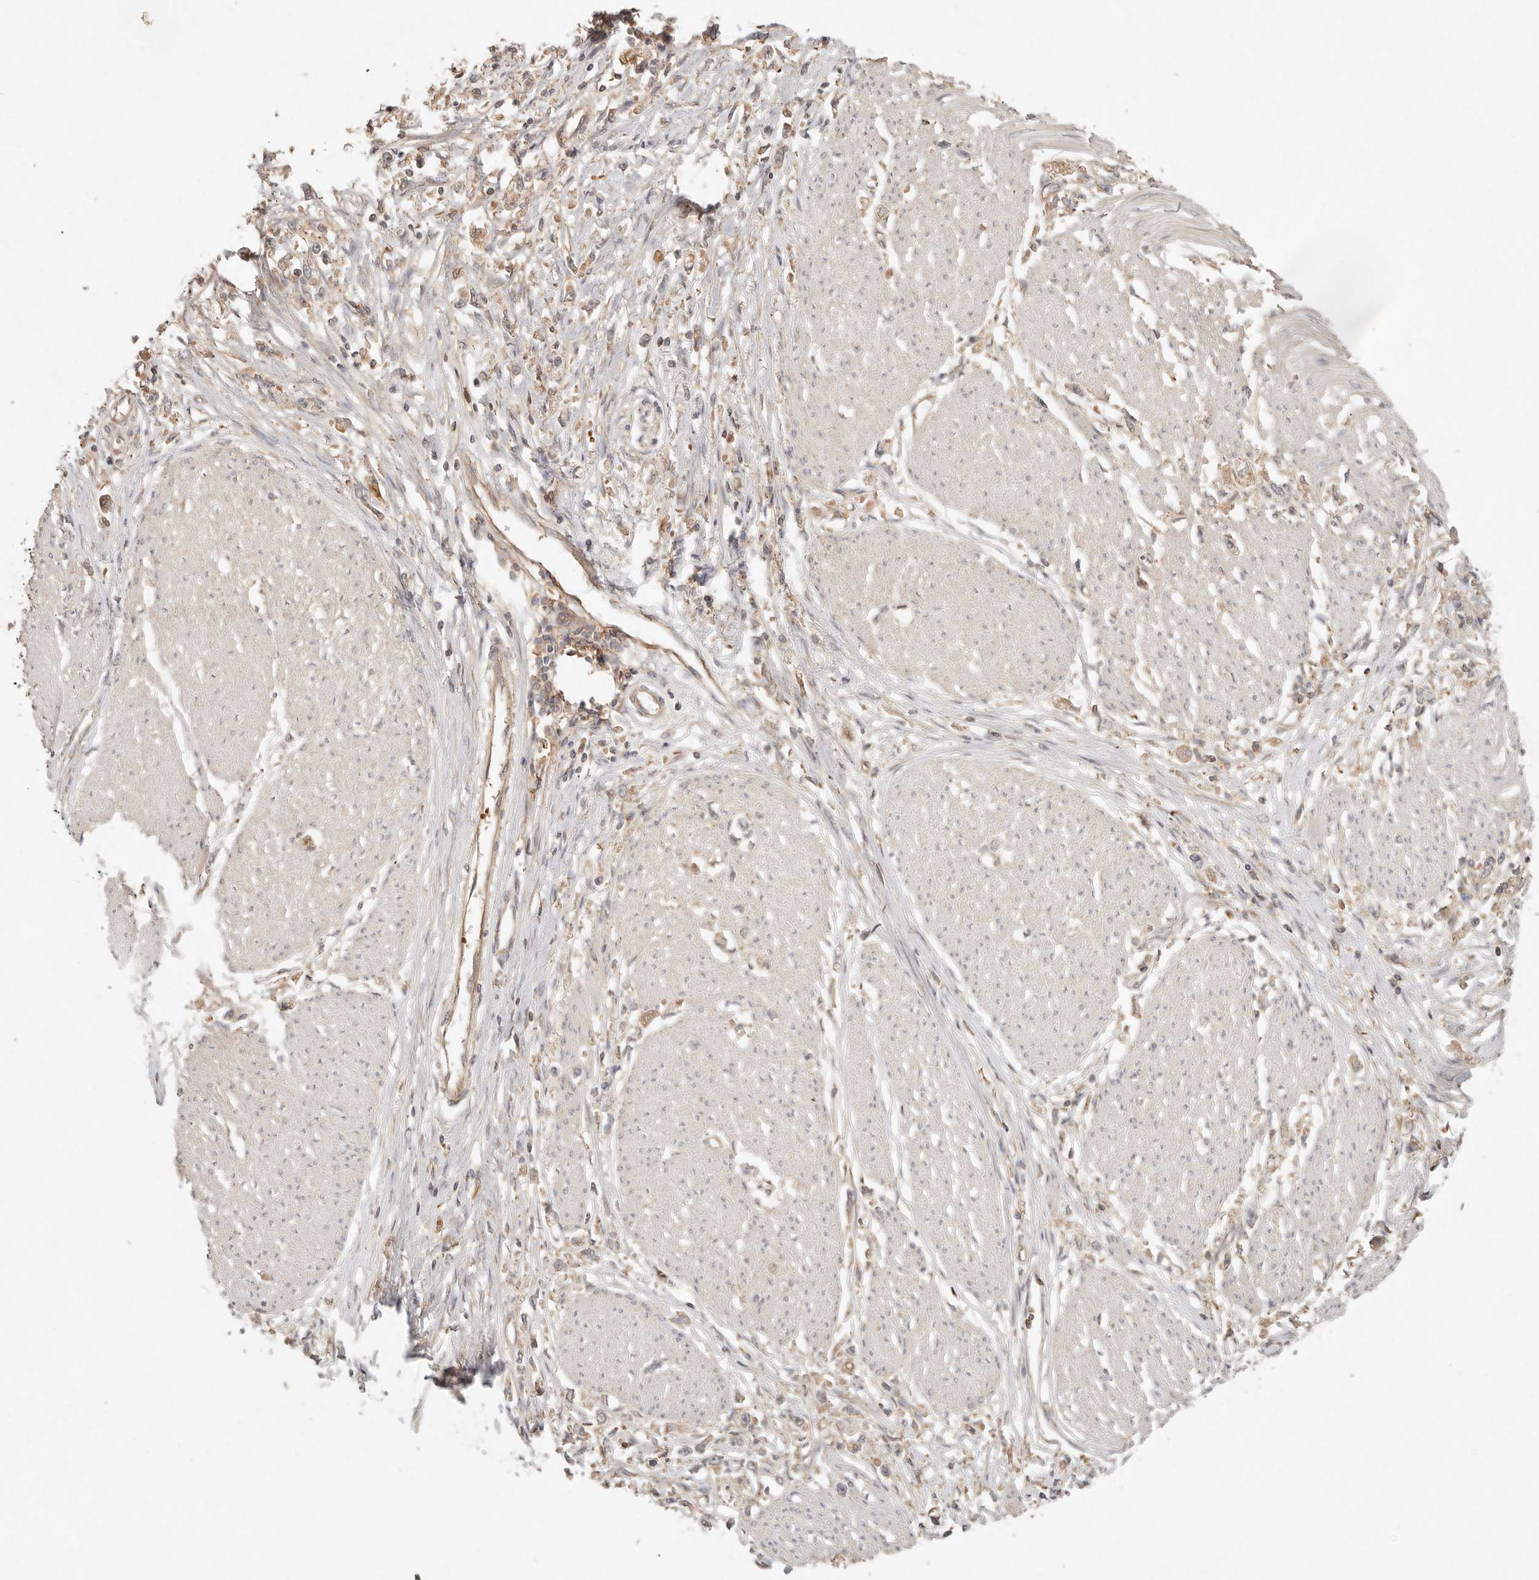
{"staining": {"intensity": "weak", "quantity": ">75%", "location": "cytoplasmic/membranous"}, "tissue": "stomach cancer", "cell_type": "Tumor cells", "image_type": "cancer", "snomed": [{"axis": "morphology", "description": "Adenocarcinoma, NOS"}, {"axis": "topography", "description": "Stomach"}], "caption": "Tumor cells demonstrate weak cytoplasmic/membranous positivity in approximately >75% of cells in adenocarcinoma (stomach). The staining is performed using DAB (3,3'-diaminobenzidine) brown chromogen to label protein expression. The nuclei are counter-stained blue using hematoxylin.", "gene": "HECTD3", "patient": {"sex": "female", "age": 59}}